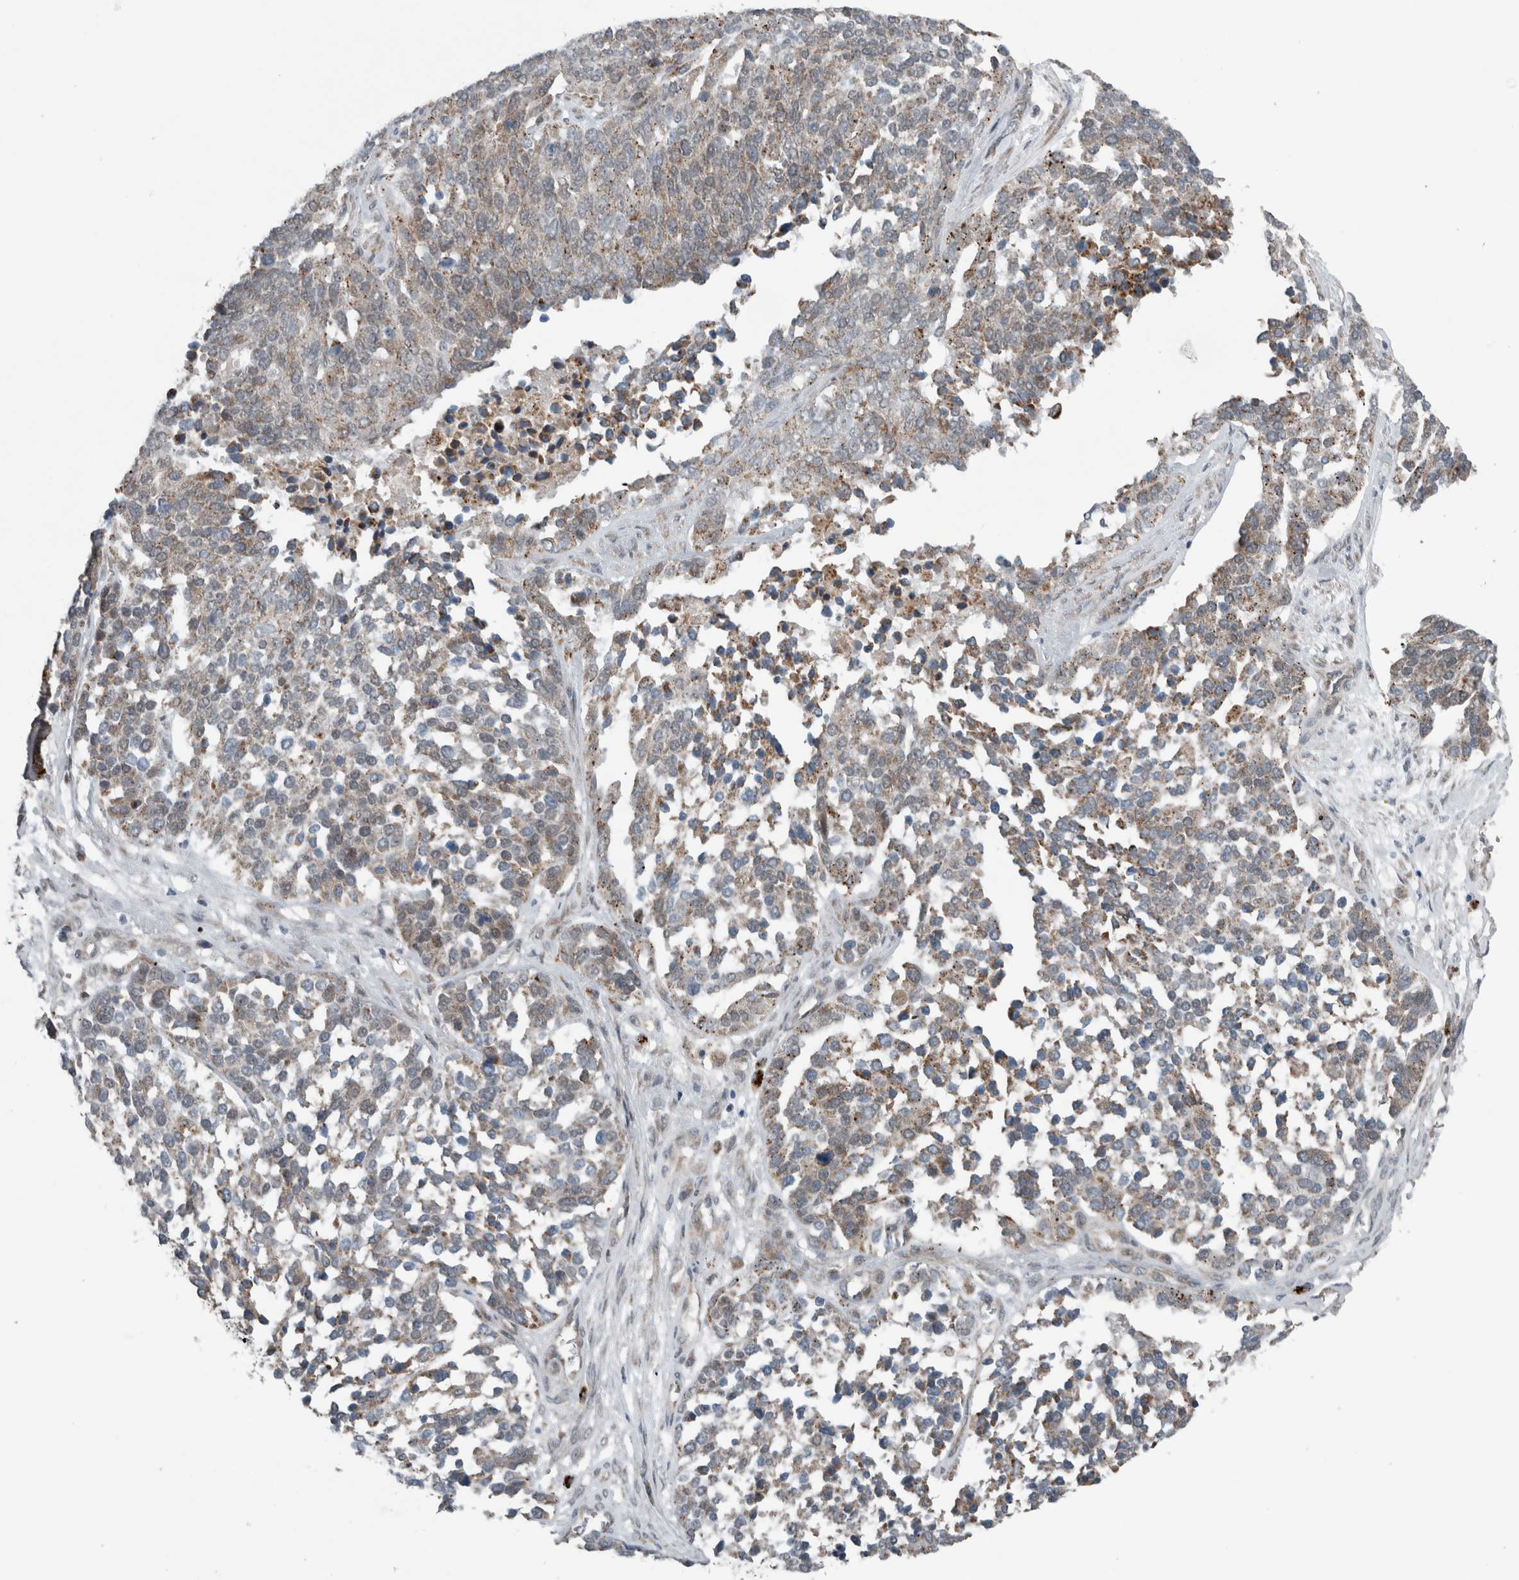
{"staining": {"intensity": "moderate", "quantity": ">75%", "location": "cytoplasmic/membranous"}, "tissue": "ovarian cancer", "cell_type": "Tumor cells", "image_type": "cancer", "snomed": [{"axis": "morphology", "description": "Cystadenocarcinoma, serous, NOS"}, {"axis": "topography", "description": "Ovary"}], "caption": "High-magnification brightfield microscopy of serous cystadenocarcinoma (ovarian) stained with DAB (brown) and counterstained with hematoxylin (blue). tumor cells exhibit moderate cytoplasmic/membranous staining is seen in approximately>75% of cells.", "gene": "GBA2", "patient": {"sex": "female", "age": 44}}